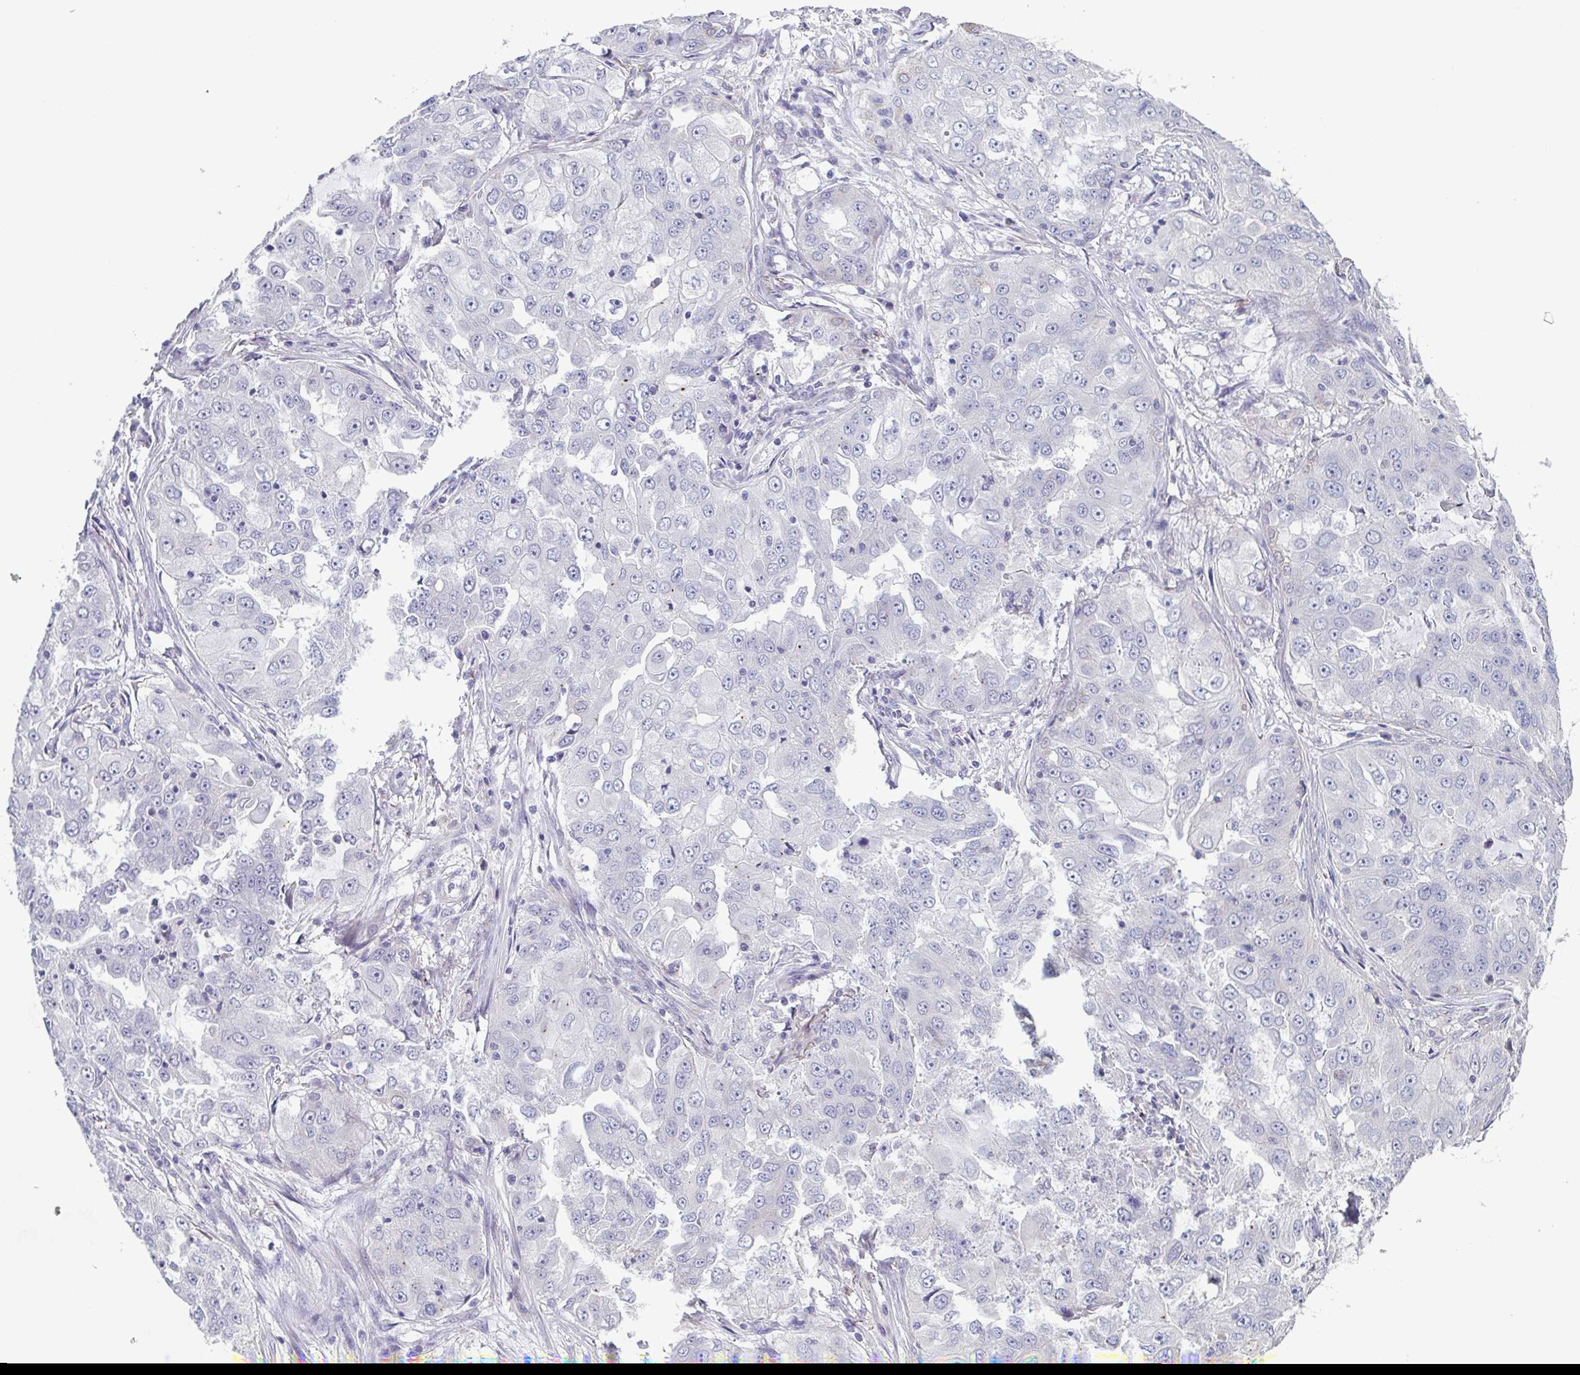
{"staining": {"intensity": "negative", "quantity": "none", "location": "none"}, "tissue": "lung cancer", "cell_type": "Tumor cells", "image_type": "cancer", "snomed": [{"axis": "morphology", "description": "Adenocarcinoma, NOS"}, {"axis": "topography", "description": "Lung"}], "caption": "Tumor cells are negative for protein expression in human lung adenocarcinoma.", "gene": "GLDC", "patient": {"sex": "female", "age": 61}}